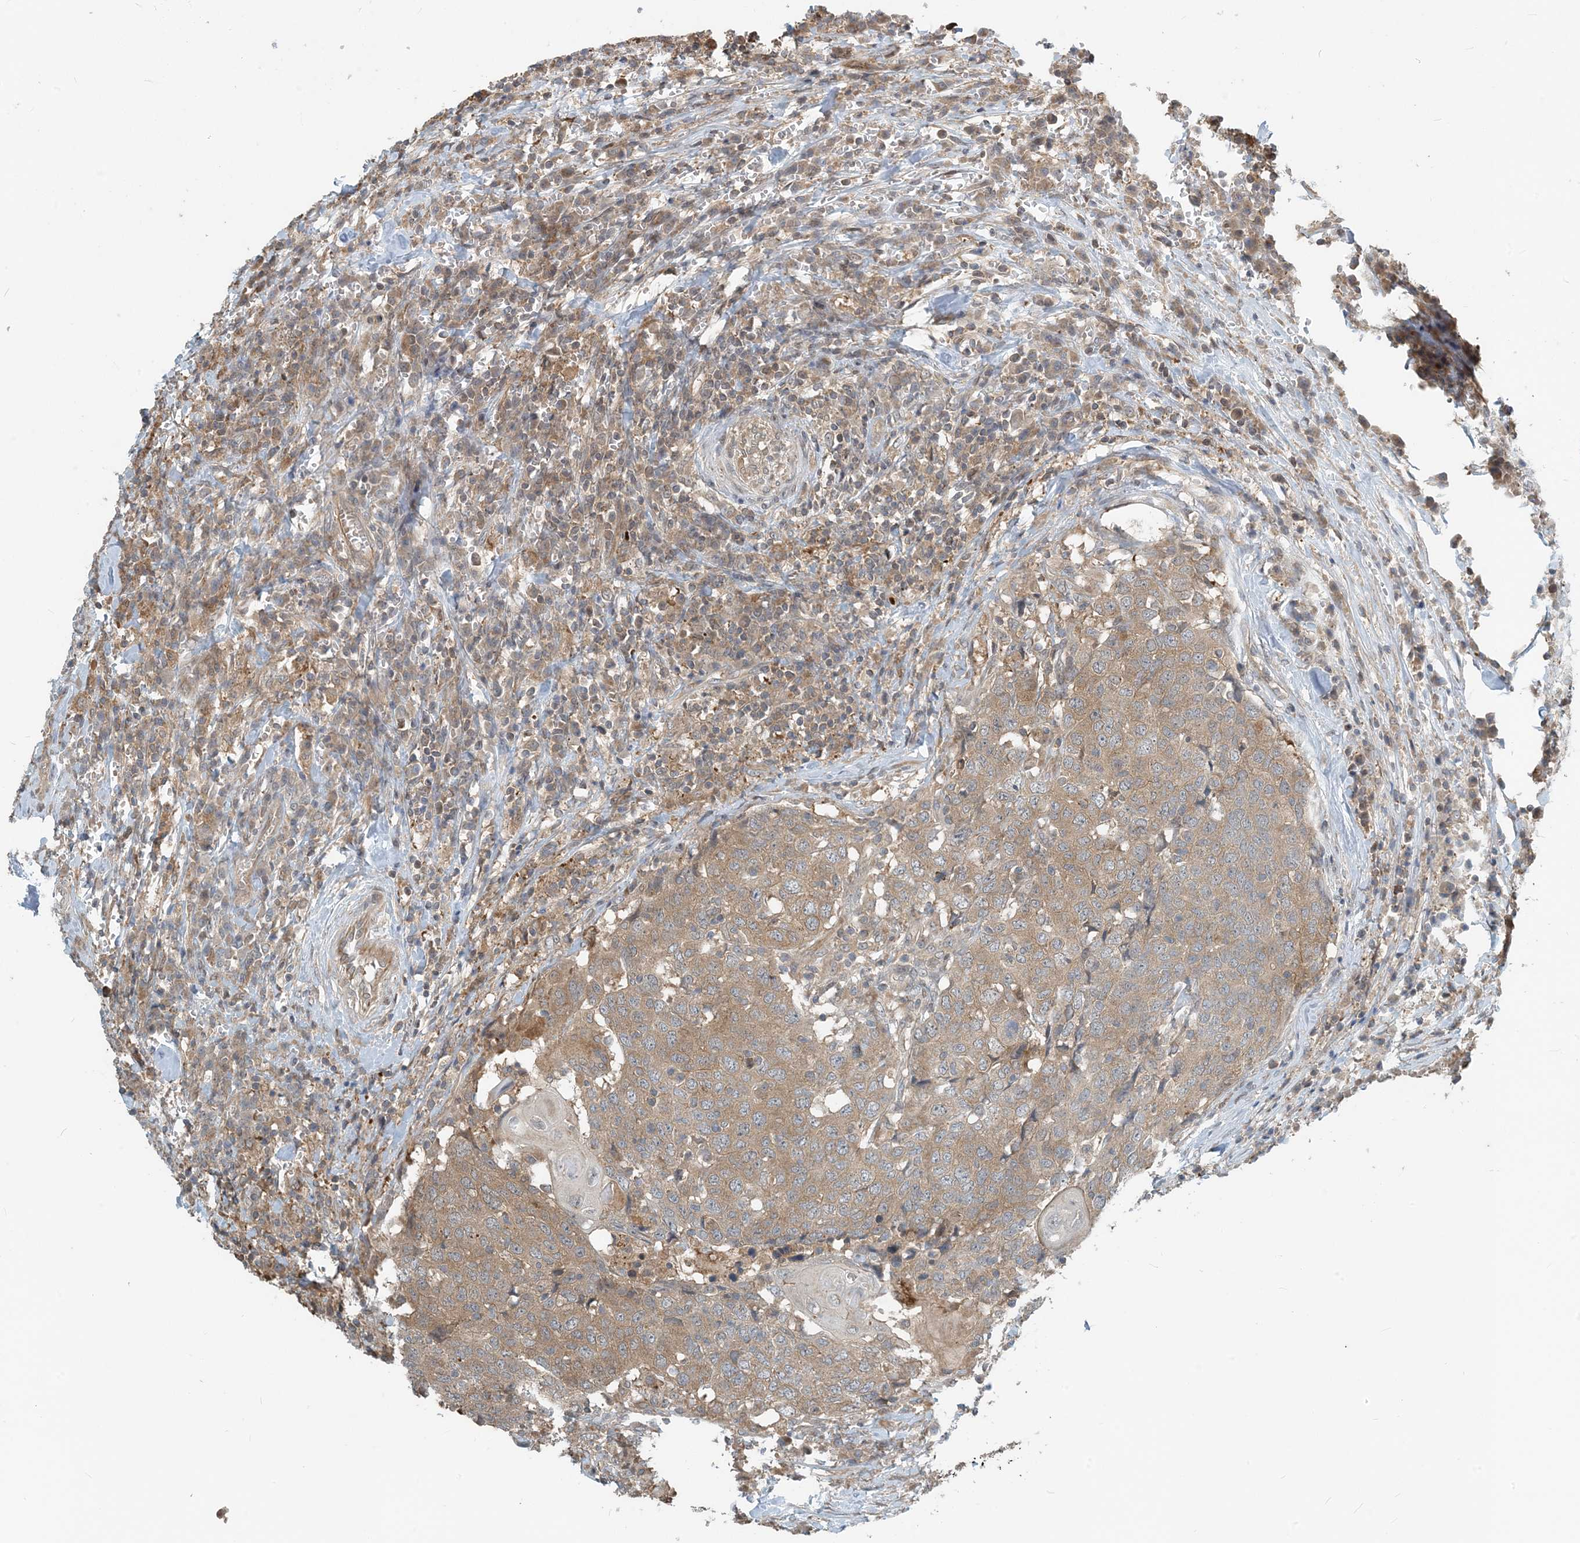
{"staining": {"intensity": "moderate", "quantity": ">75%", "location": "cytoplasmic/membranous"}, "tissue": "head and neck cancer", "cell_type": "Tumor cells", "image_type": "cancer", "snomed": [{"axis": "morphology", "description": "Squamous cell carcinoma, NOS"}, {"axis": "topography", "description": "Head-Neck"}], "caption": "High-magnification brightfield microscopy of squamous cell carcinoma (head and neck) stained with DAB (3,3'-diaminobenzidine) (brown) and counterstained with hematoxylin (blue). tumor cells exhibit moderate cytoplasmic/membranous expression is seen in about>75% of cells.", "gene": "ZBTB3", "patient": {"sex": "male", "age": 66}}